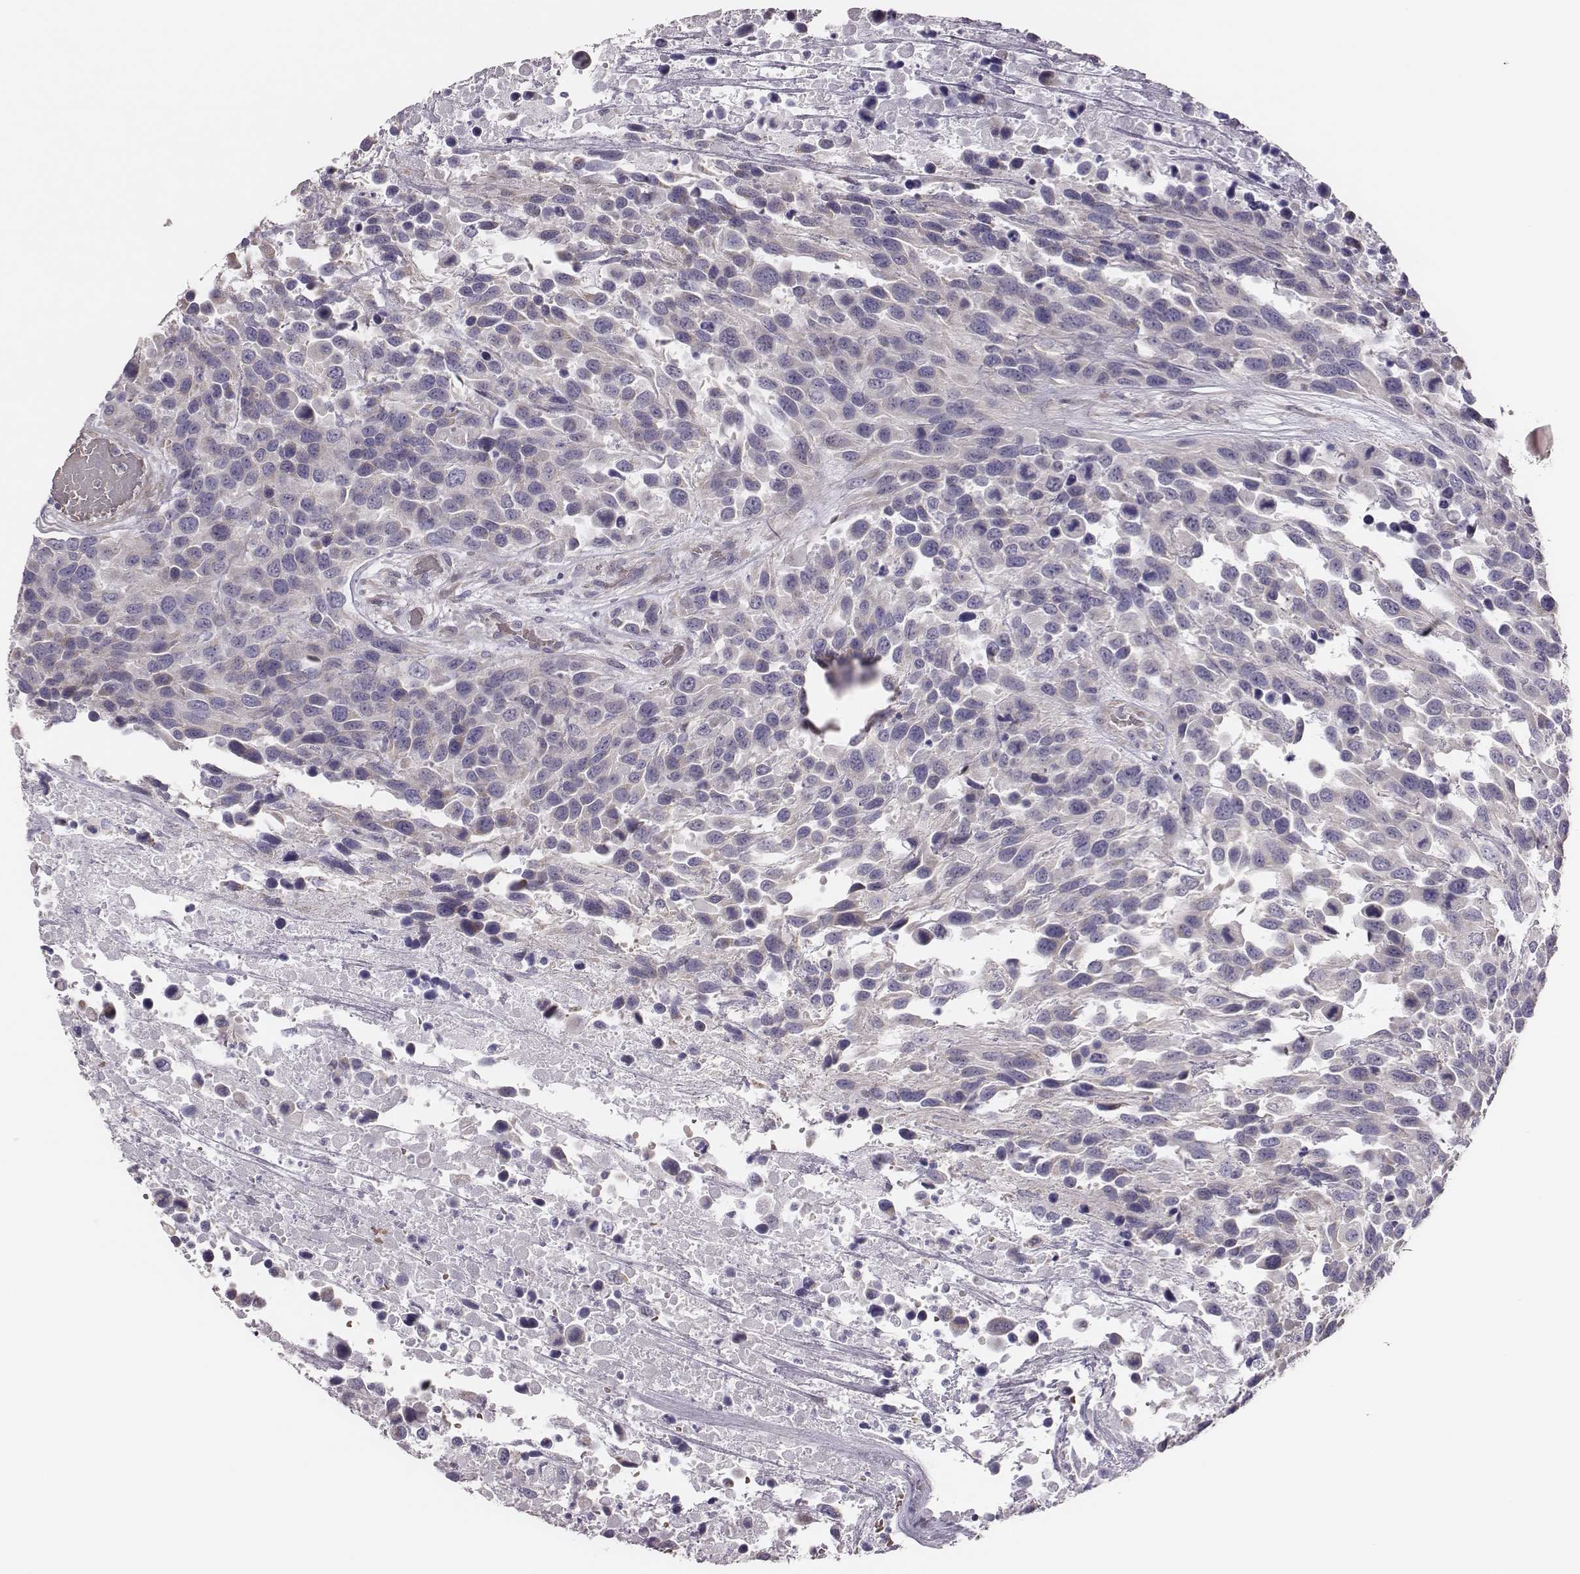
{"staining": {"intensity": "negative", "quantity": "none", "location": "none"}, "tissue": "urothelial cancer", "cell_type": "Tumor cells", "image_type": "cancer", "snomed": [{"axis": "morphology", "description": "Urothelial carcinoma, High grade"}, {"axis": "topography", "description": "Urinary bladder"}], "caption": "Immunohistochemistry of urothelial carcinoma (high-grade) reveals no staining in tumor cells.", "gene": "SCML2", "patient": {"sex": "female", "age": 70}}